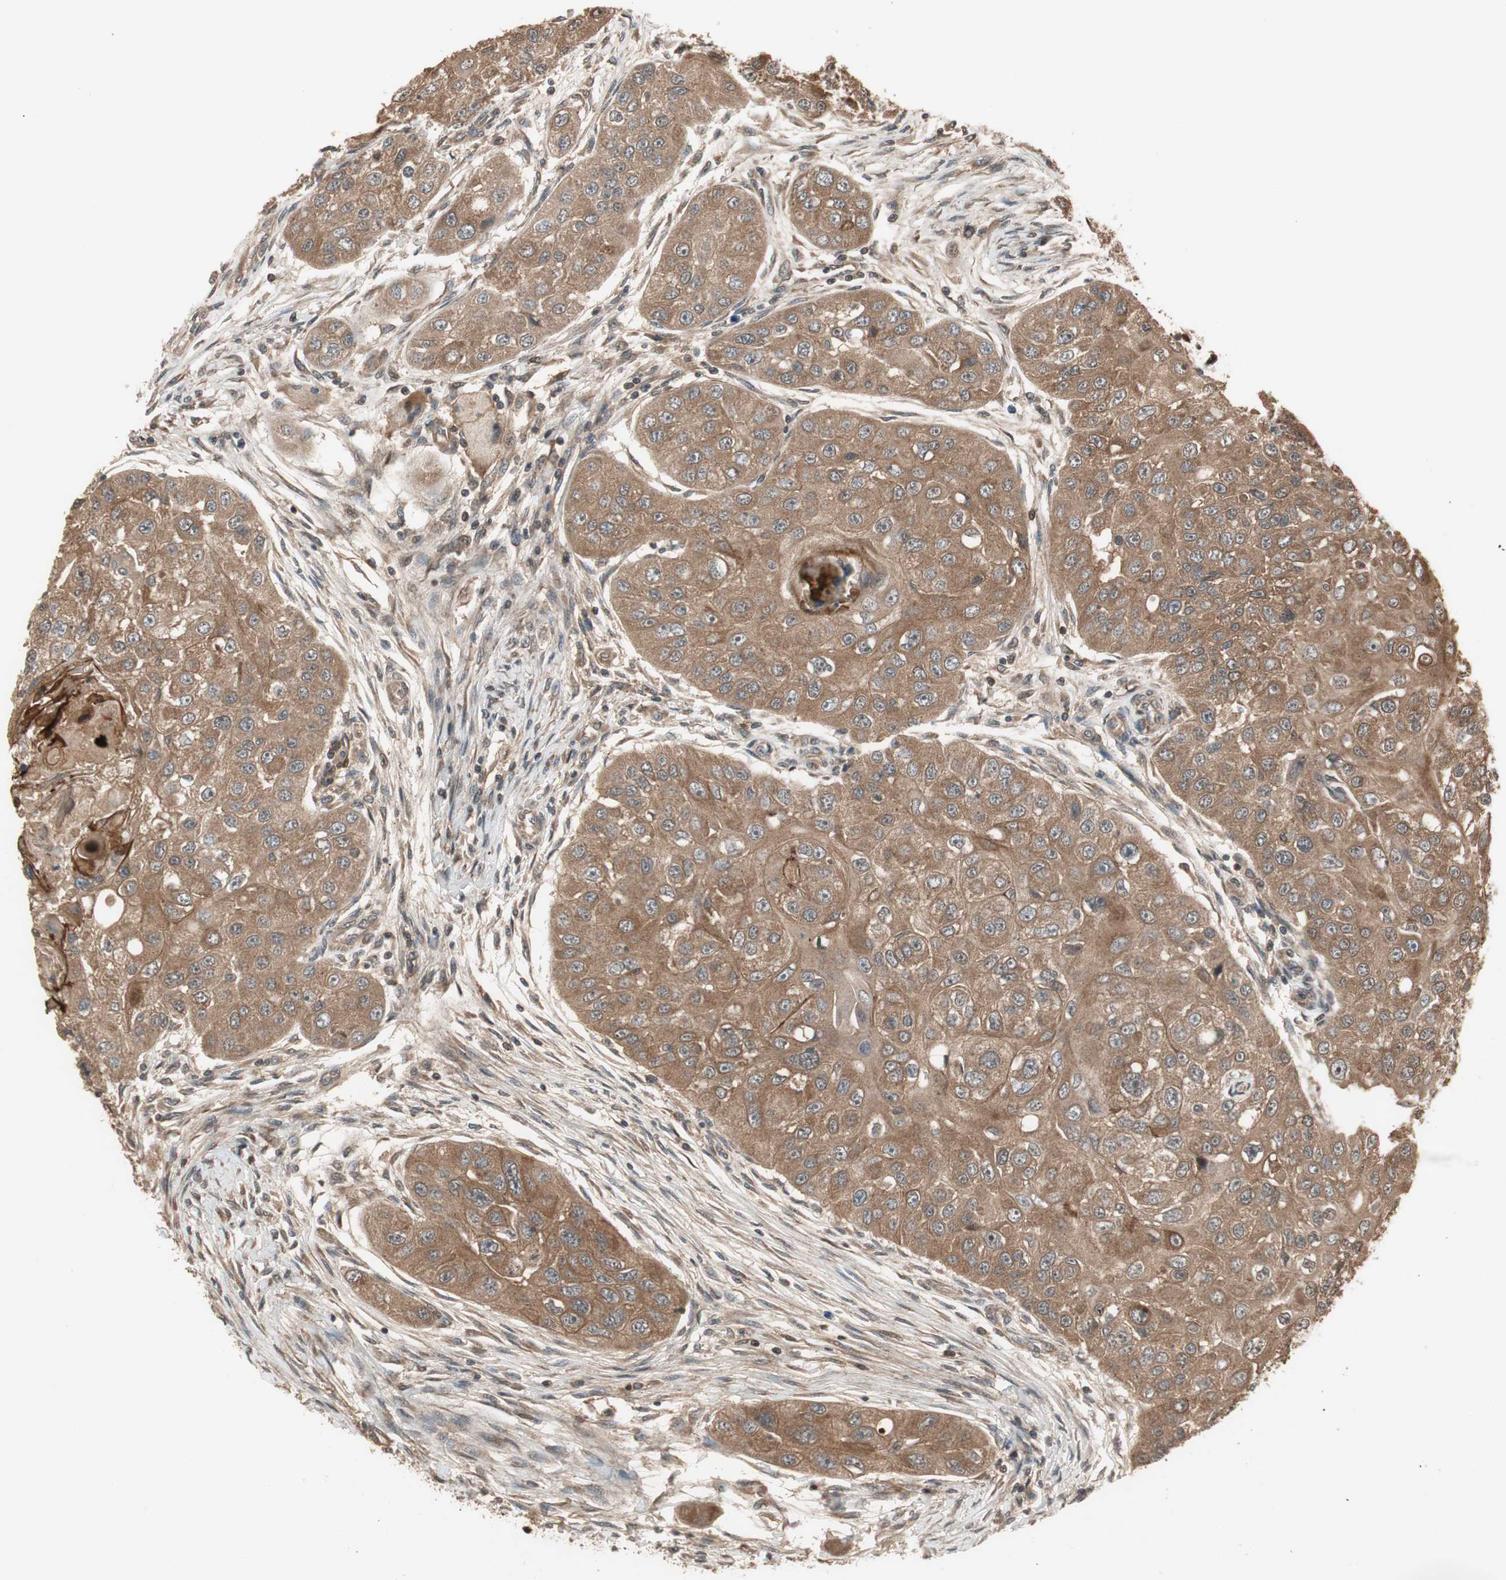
{"staining": {"intensity": "moderate", "quantity": ">75%", "location": "cytoplasmic/membranous"}, "tissue": "head and neck cancer", "cell_type": "Tumor cells", "image_type": "cancer", "snomed": [{"axis": "morphology", "description": "Normal tissue, NOS"}, {"axis": "morphology", "description": "Squamous cell carcinoma, NOS"}, {"axis": "topography", "description": "Skeletal muscle"}, {"axis": "topography", "description": "Head-Neck"}], "caption": "Immunohistochemistry staining of squamous cell carcinoma (head and neck), which demonstrates medium levels of moderate cytoplasmic/membranous staining in approximately >75% of tumor cells indicating moderate cytoplasmic/membranous protein staining. The staining was performed using DAB (brown) for protein detection and nuclei were counterstained in hematoxylin (blue).", "gene": "TMEM230", "patient": {"sex": "male", "age": 51}}